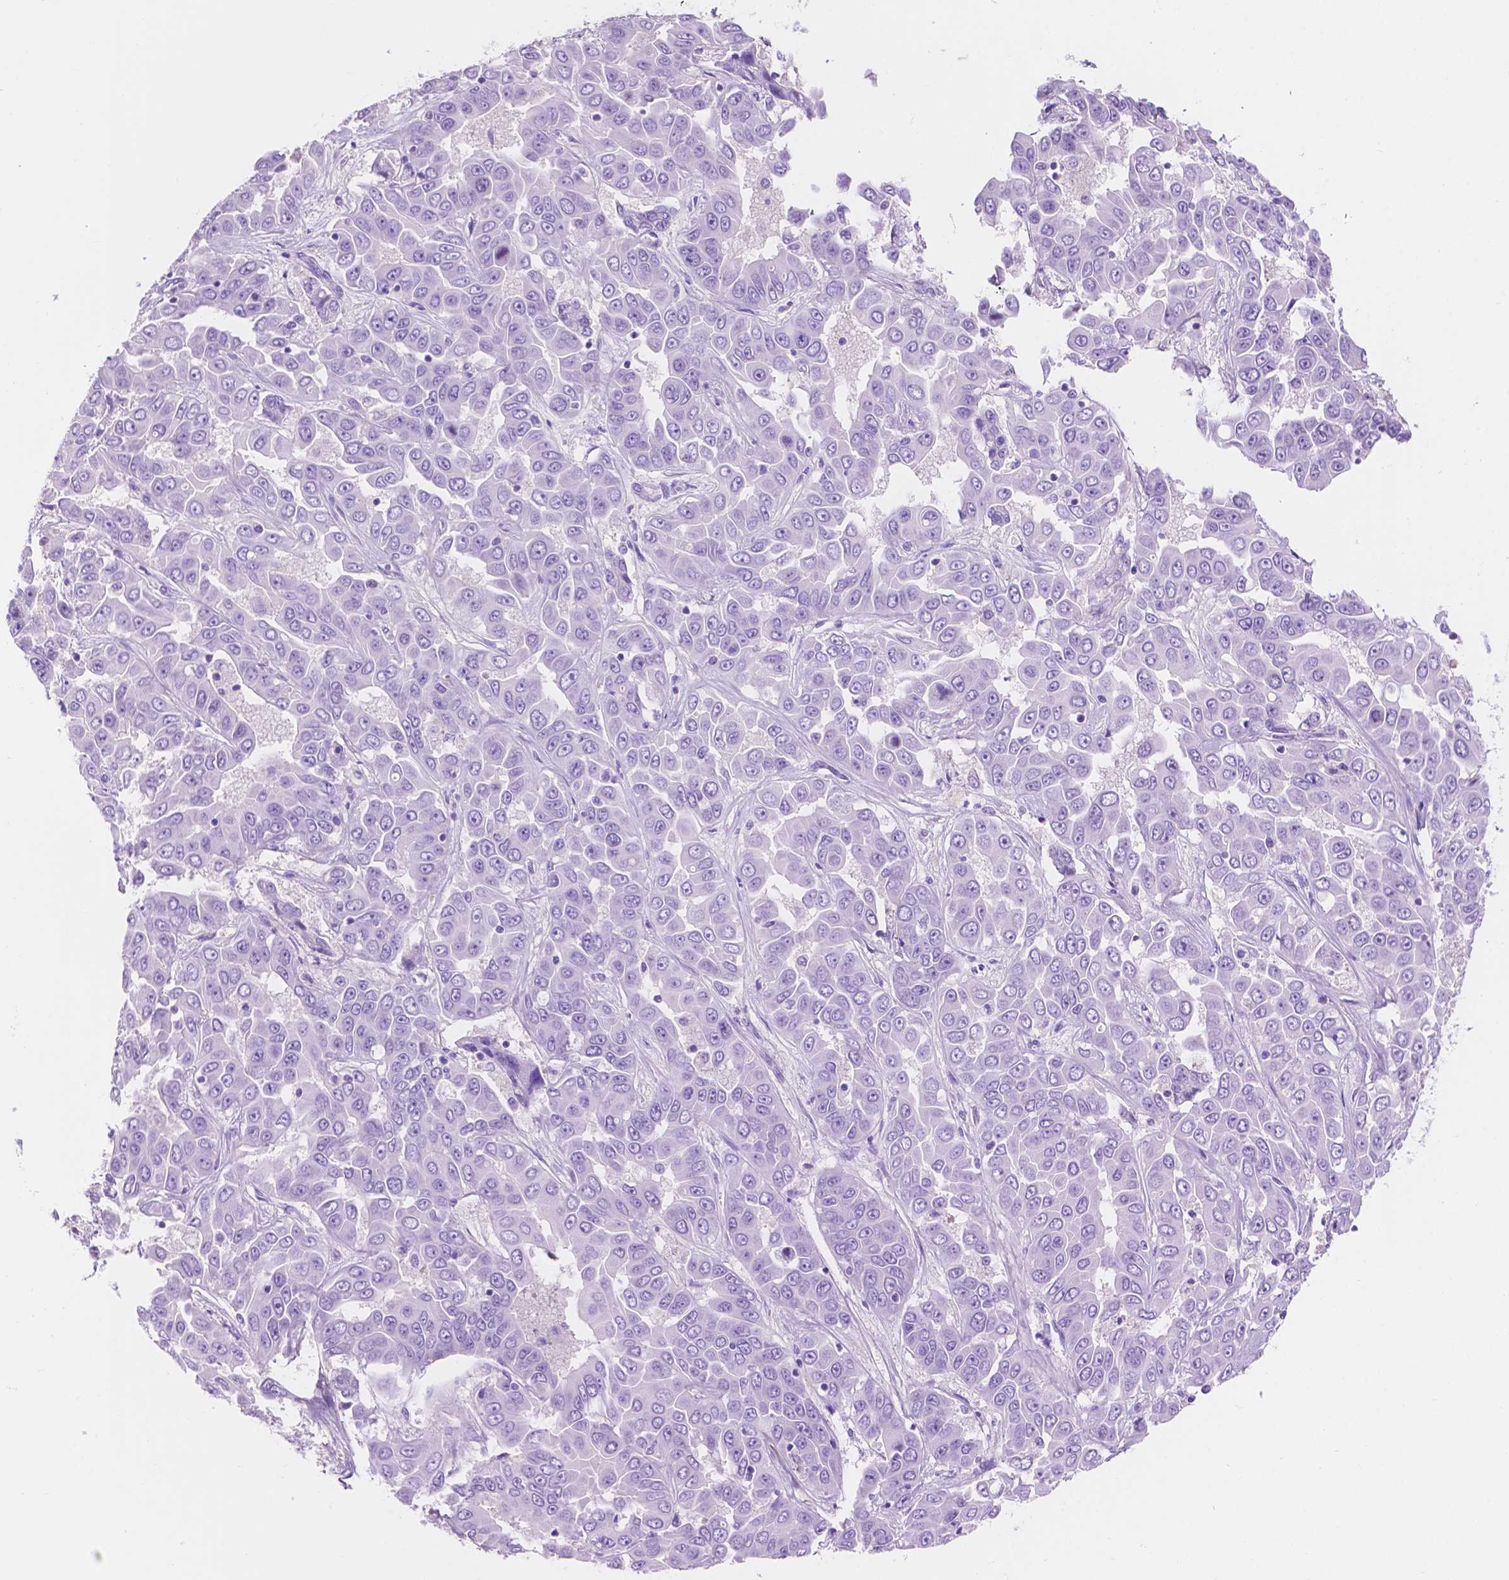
{"staining": {"intensity": "negative", "quantity": "none", "location": "none"}, "tissue": "liver cancer", "cell_type": "Tumor cells", "image_type": "cancer", "snomed": [{"axis": "morphology", "description": "Cholangiocarcinoma"}, {"axis": "topography", "description": "Liver"}], "caption": "Liver cancer (cholangiocarcinoma) stained for a protein using IHC shows no staining tumor cells.", "gene": "IGFN1", "patient": {"sex": "female", "age": 52}}